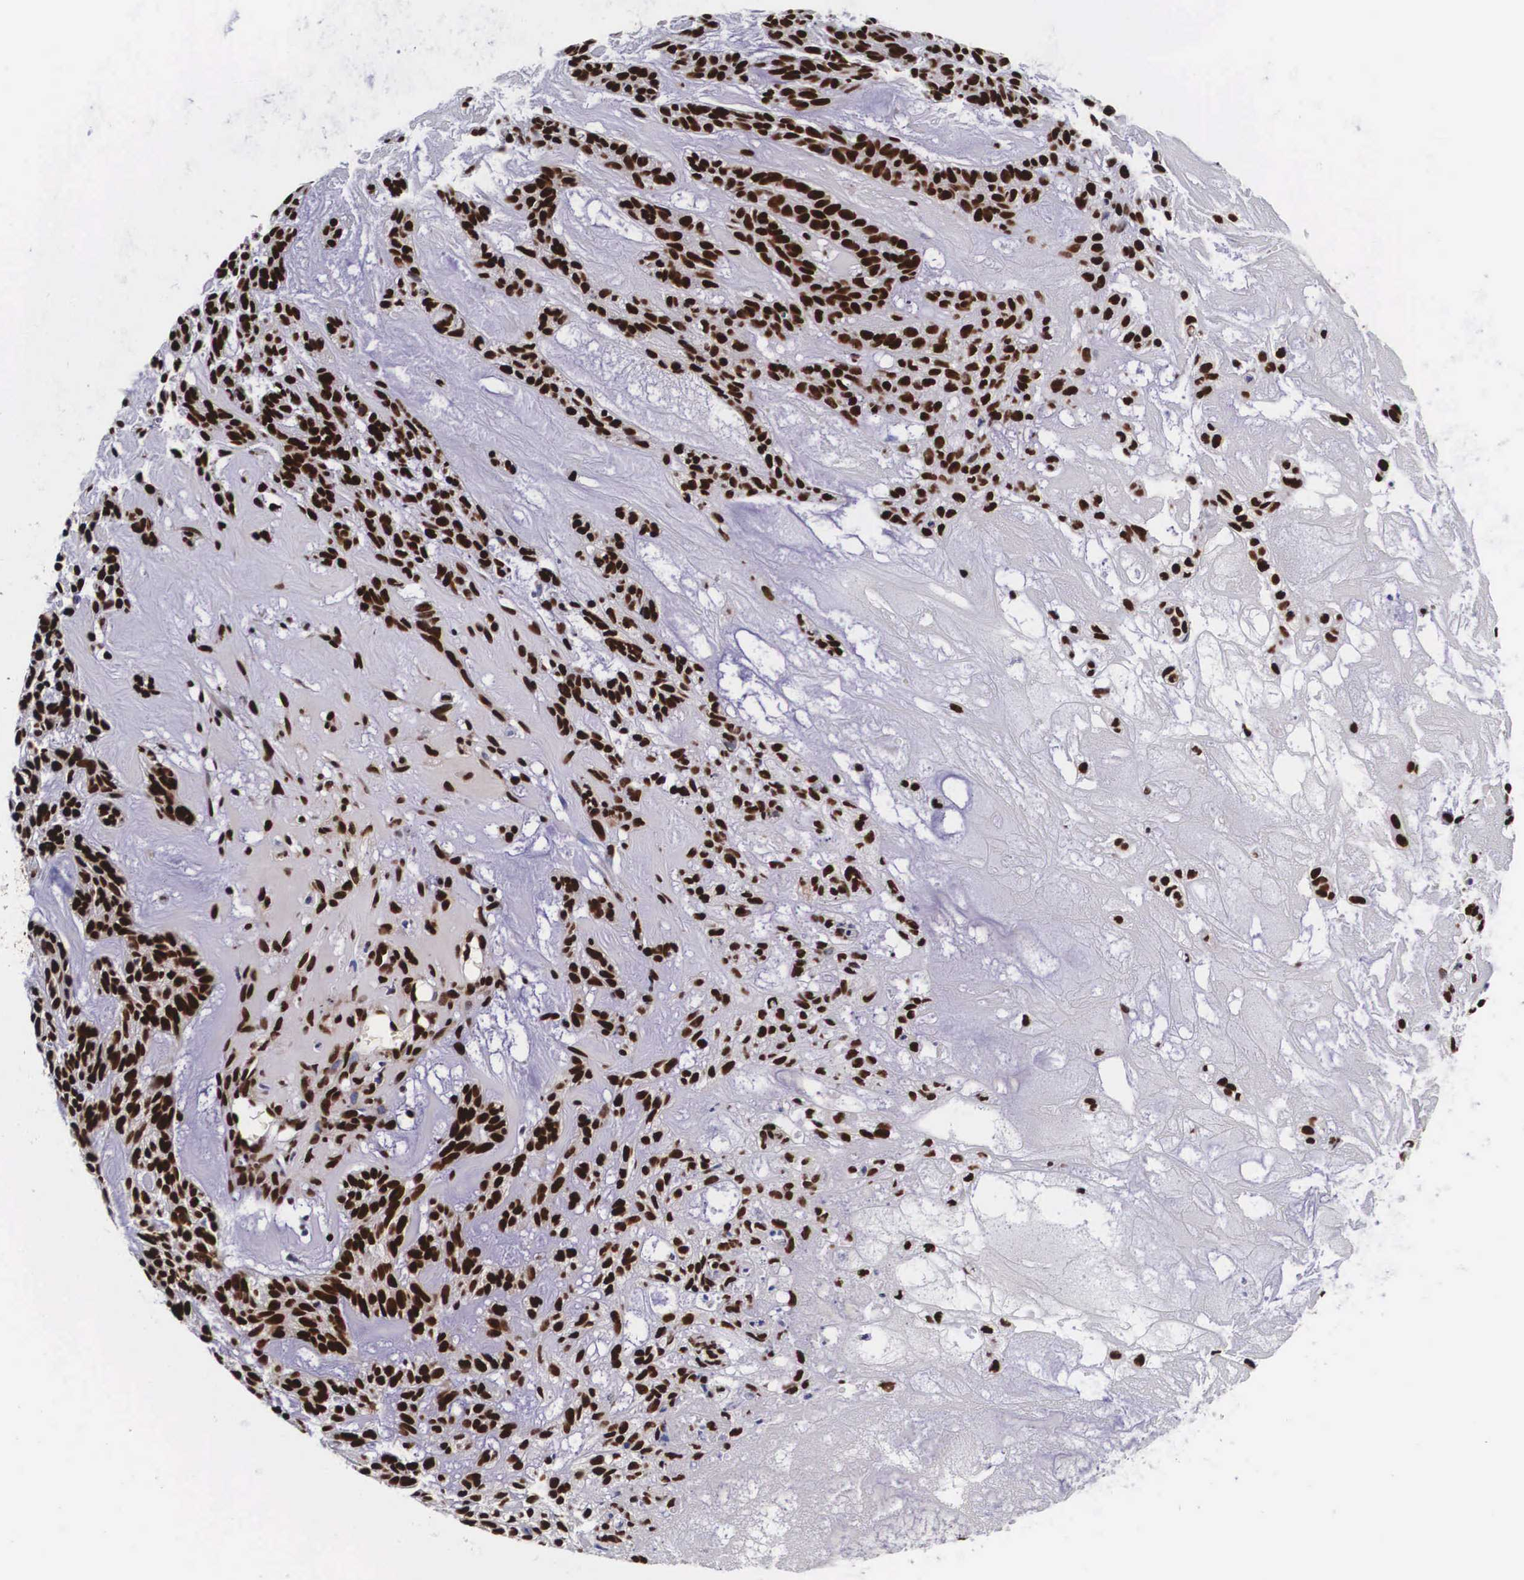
{"staining": {"intensity": "strong", "quantity": ">75%", "location": "nuclear"}, "tissue": "skin cancer", "cell_type": "Tumor cells", "image_type": "cancer", "snomed": [{"axis": "morphology", "description": "Basal cell carcinoma"}, {"axis": "topography", "description": "Skin"}], "caption": "Basal cell carcinoma (skin) was stained to show a protein in brown. There is high levels of strong nuclear expression in about >75% of tumor cells.", "gene": "PABPN1", "patient": {"sex": "male", "age": 75}}